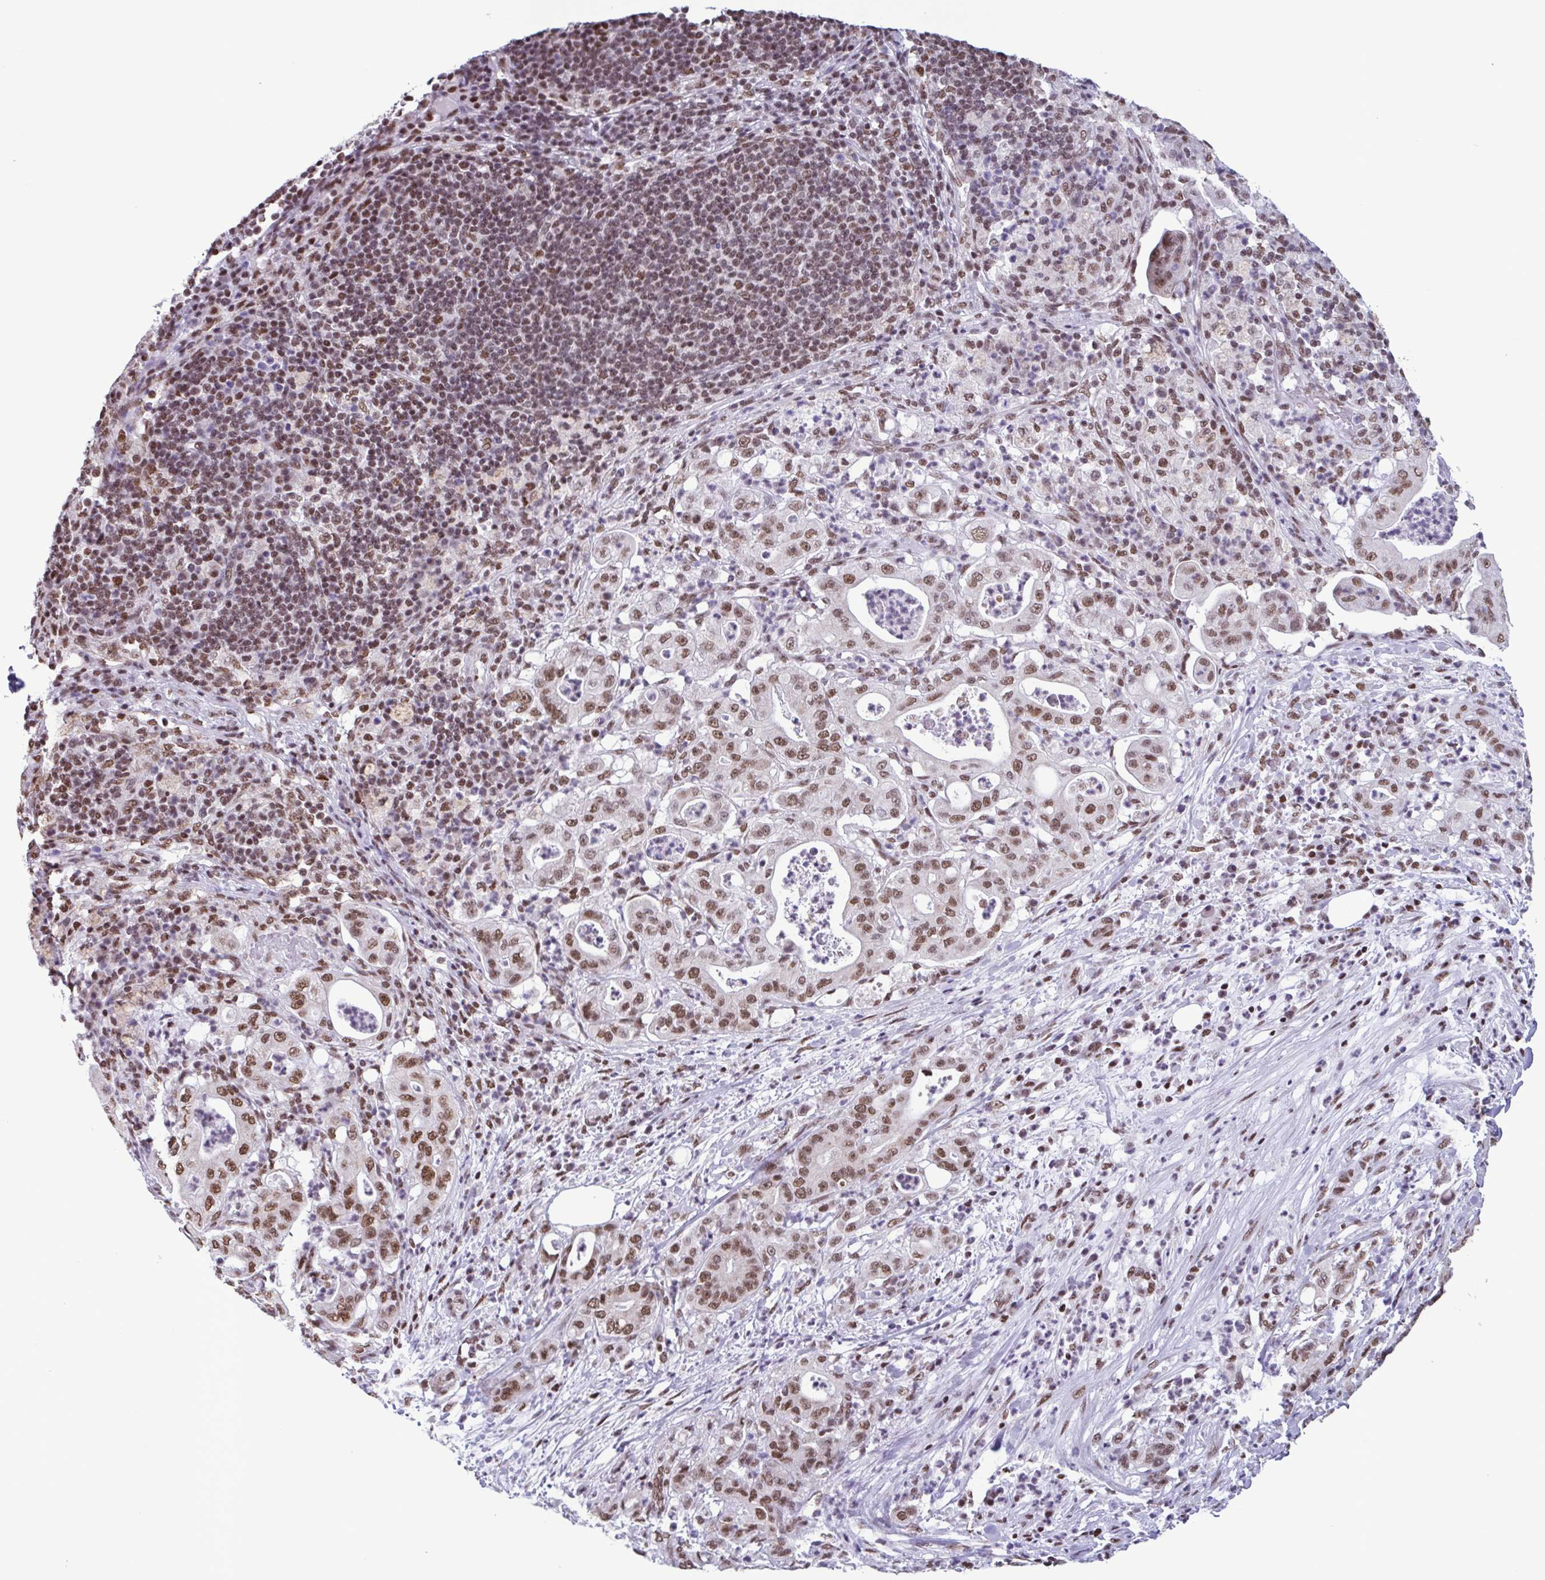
{"staining": {"intensity": "moderate", "quantity": ">75%", "location": "nuclear"}, "tissue": "pancreatic cancer", "cell_type": "Tumor cells", "image_type": "cancer", "snomed": [{"axis": "morphology", "description": "Adenocarcinoma, NOS"}, {"axis": "topography", "description": "Pancreas"}], "caption": "Moderate nuclear expression for a protein is appreciated in about >75% of tumor cells of adenocarcinoma (pancreatic) using immunohistochemistry.", "gene": "TIMM21", "patient": {"sex": "male", "age": 71}}